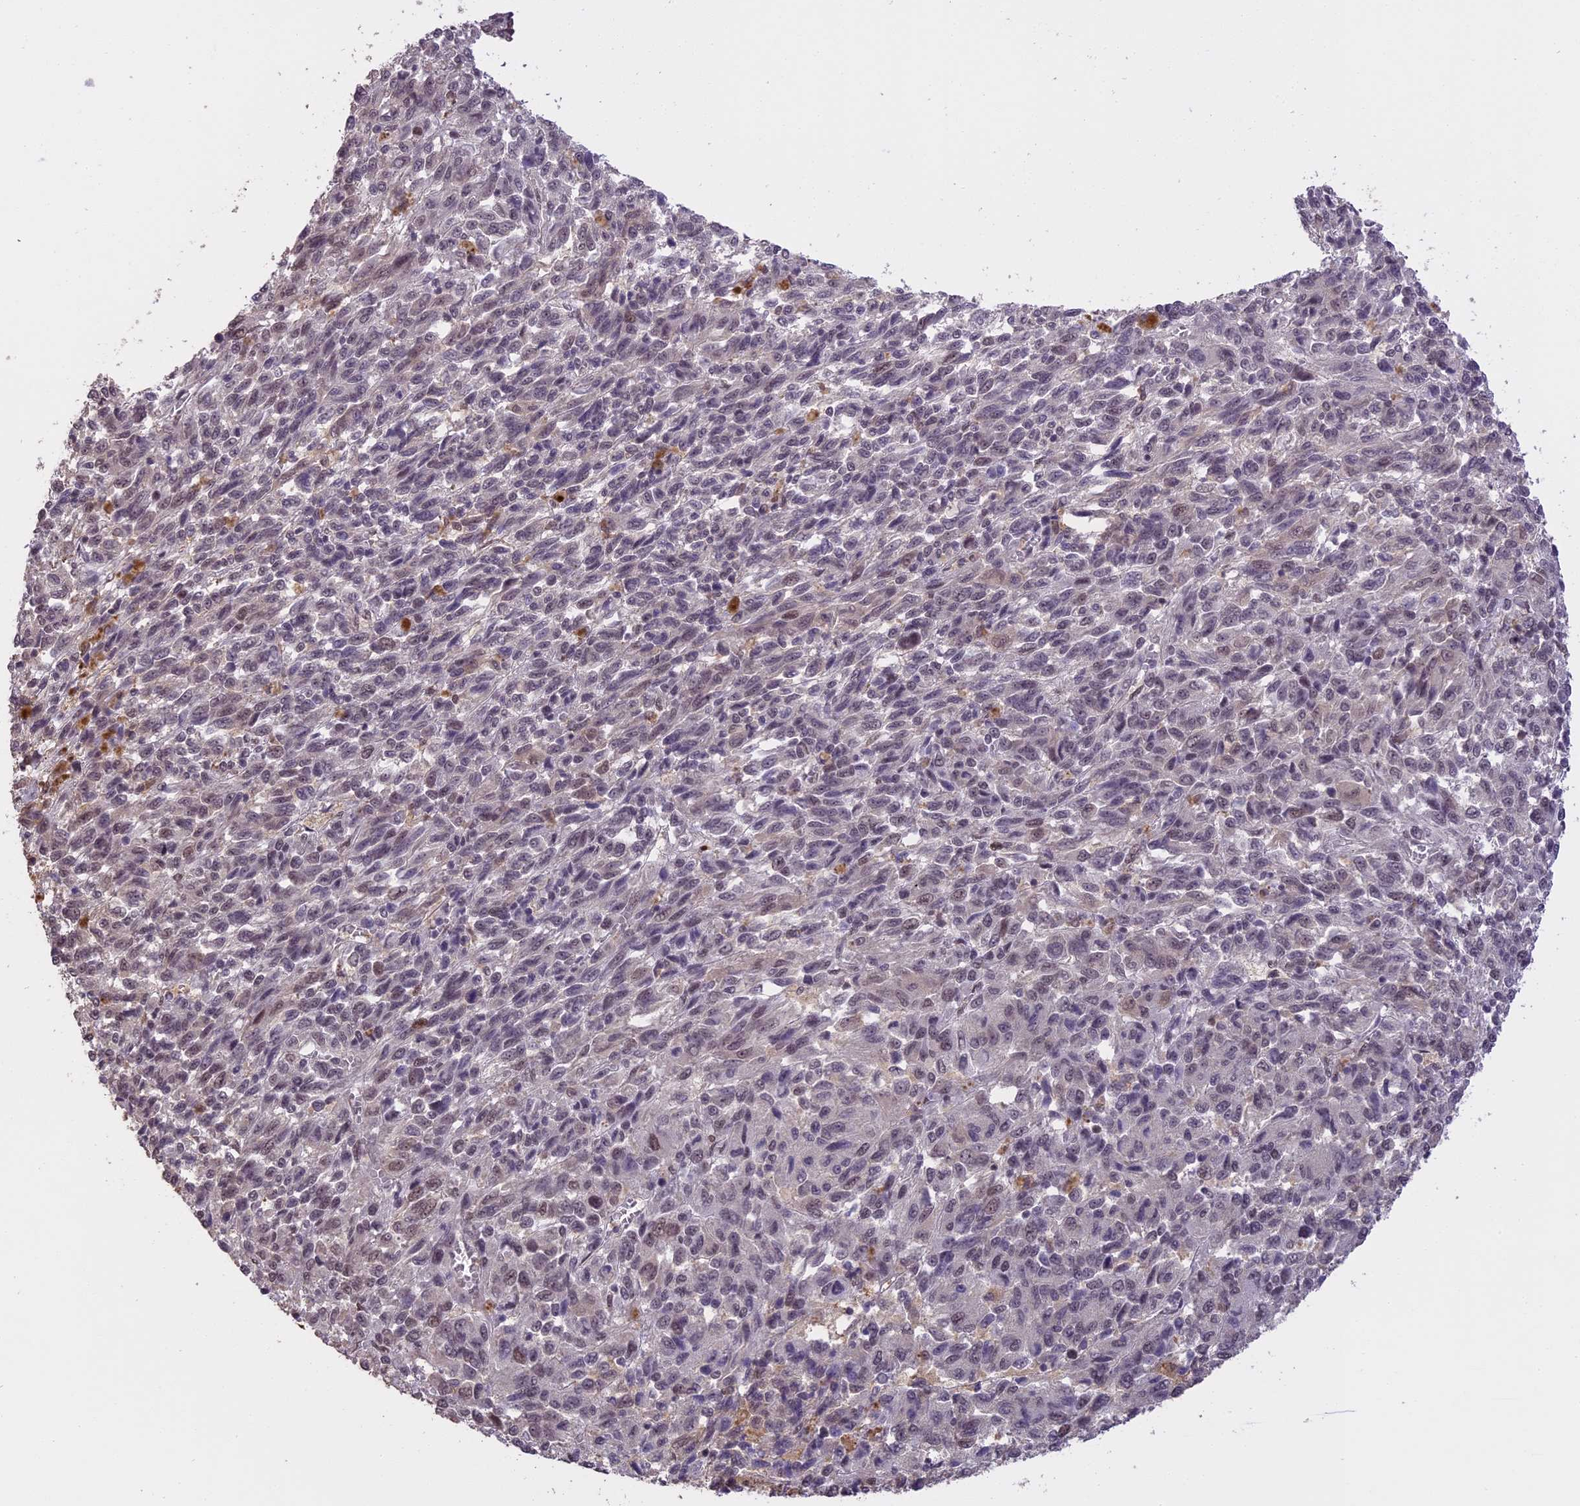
{"staining": {"intensity": "weak", "quantity": "25%-75%", "location": "nuclear"}, "tissue": "melanoma", "cell_type": "Tumor cells", "image_type": "cancer", "snomed": [{"axis": "morphology", "description": "Malignant melanoma, Metastatic site"}, {"axis": "topography", "description": "Lung"}], "caption": "A micrograph of human malignant melanoma (metastatic site) stained for a protein shows weak nuclear brown staining in tumor cells.", "gene": "TIGD7", "patient": {"sex": "male", "age": 64}}